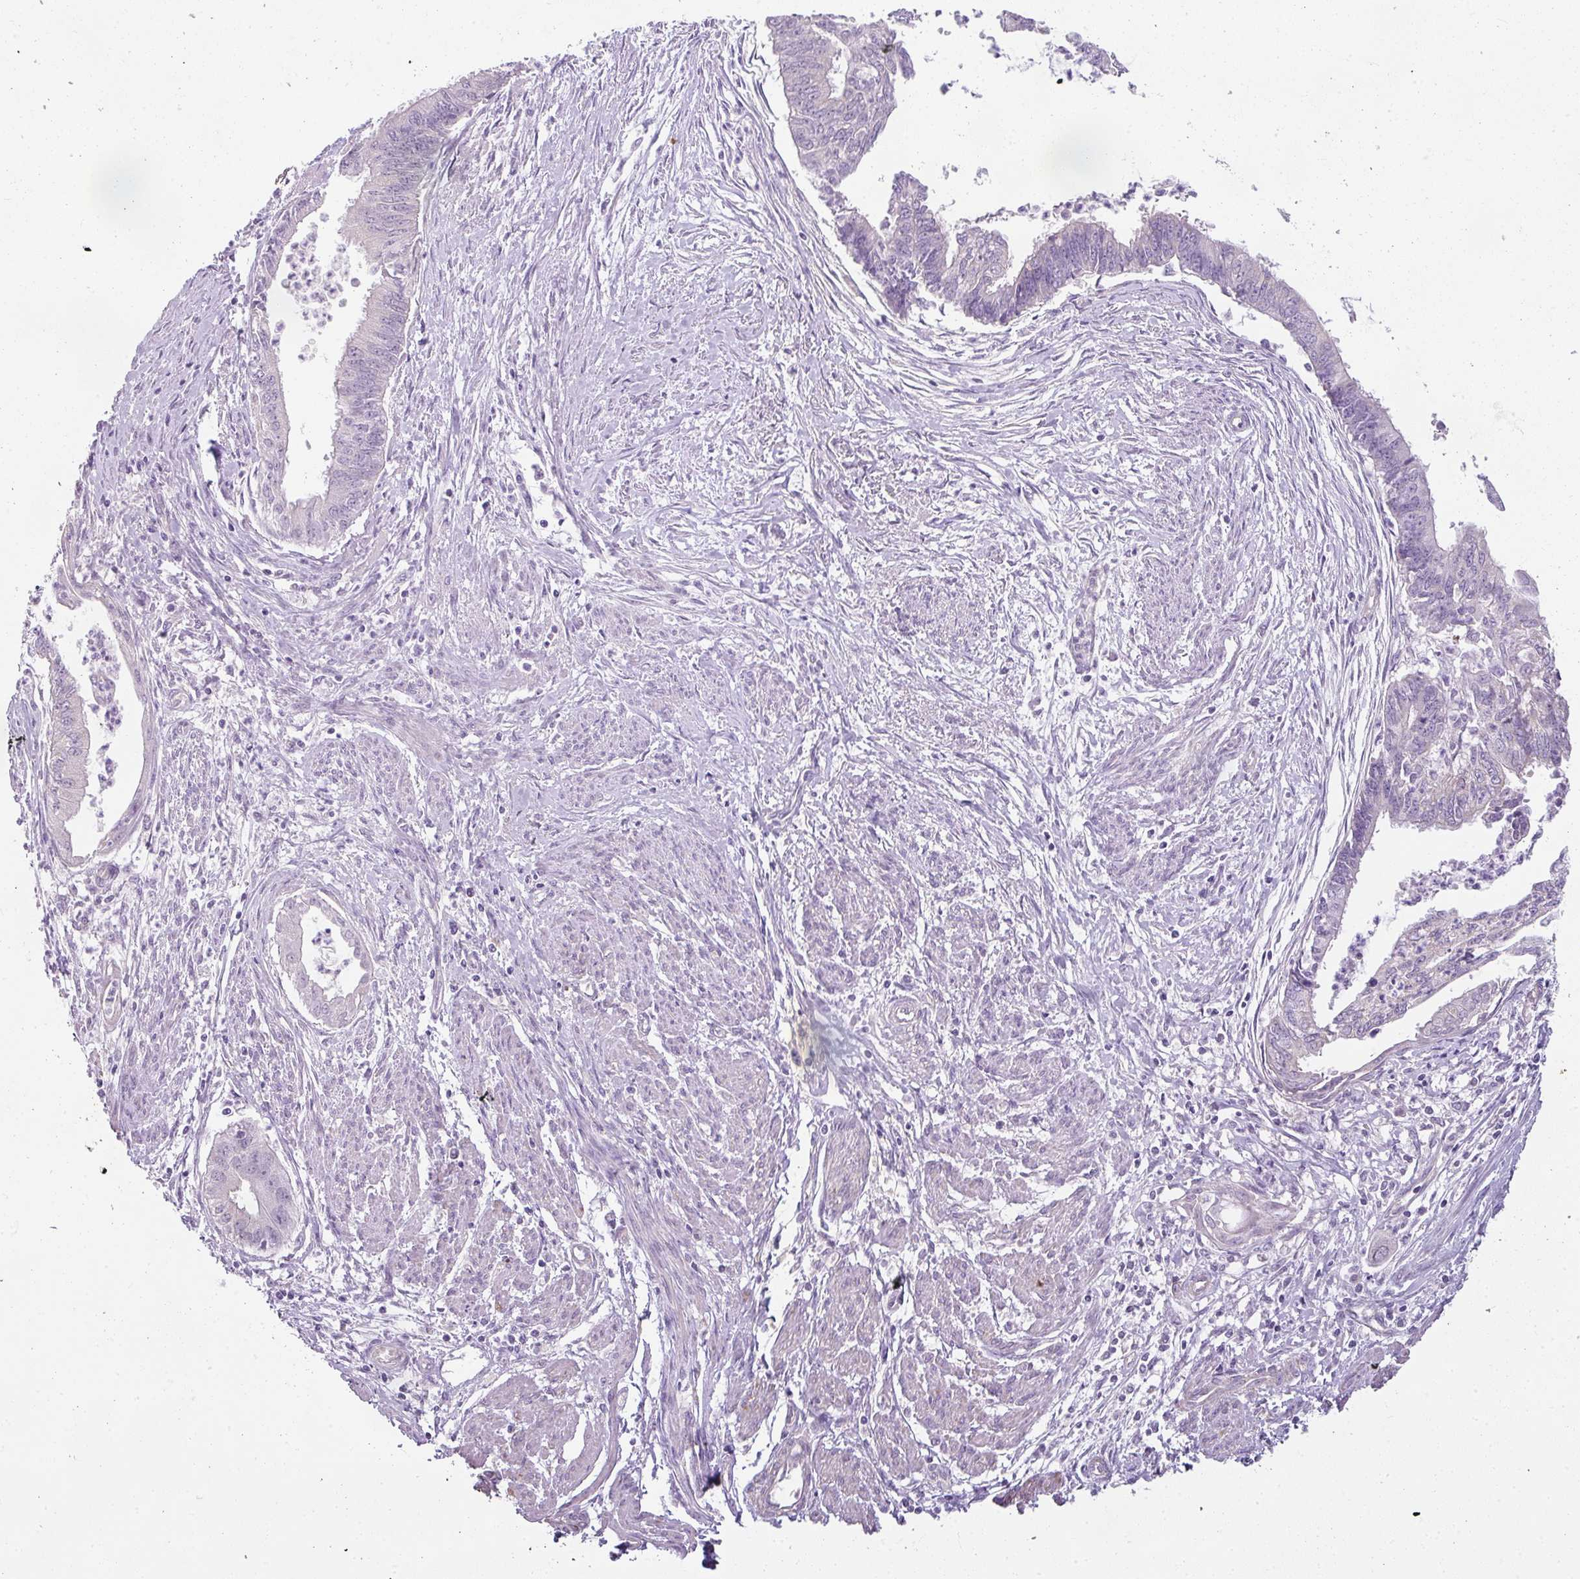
{"staining": {"intensity": "negative", "quantity": "none", "location": "none"}, "tissue": "endometrial cancer", "cell_type": "Tumor cells", "image_type": "cancer", "snomed": [{"axis": "morphology", "description": "Adenocarcinoma, NOS"}, {"axis": "topography", "description": "Endometrium"}], "caption": "Adenocarcinoma (endometrial) was stained to show a protein in brown. There is no significant staining in tumor cells.", "gene": "PALS2", "patient": {"sex": "female", "age": 73}}